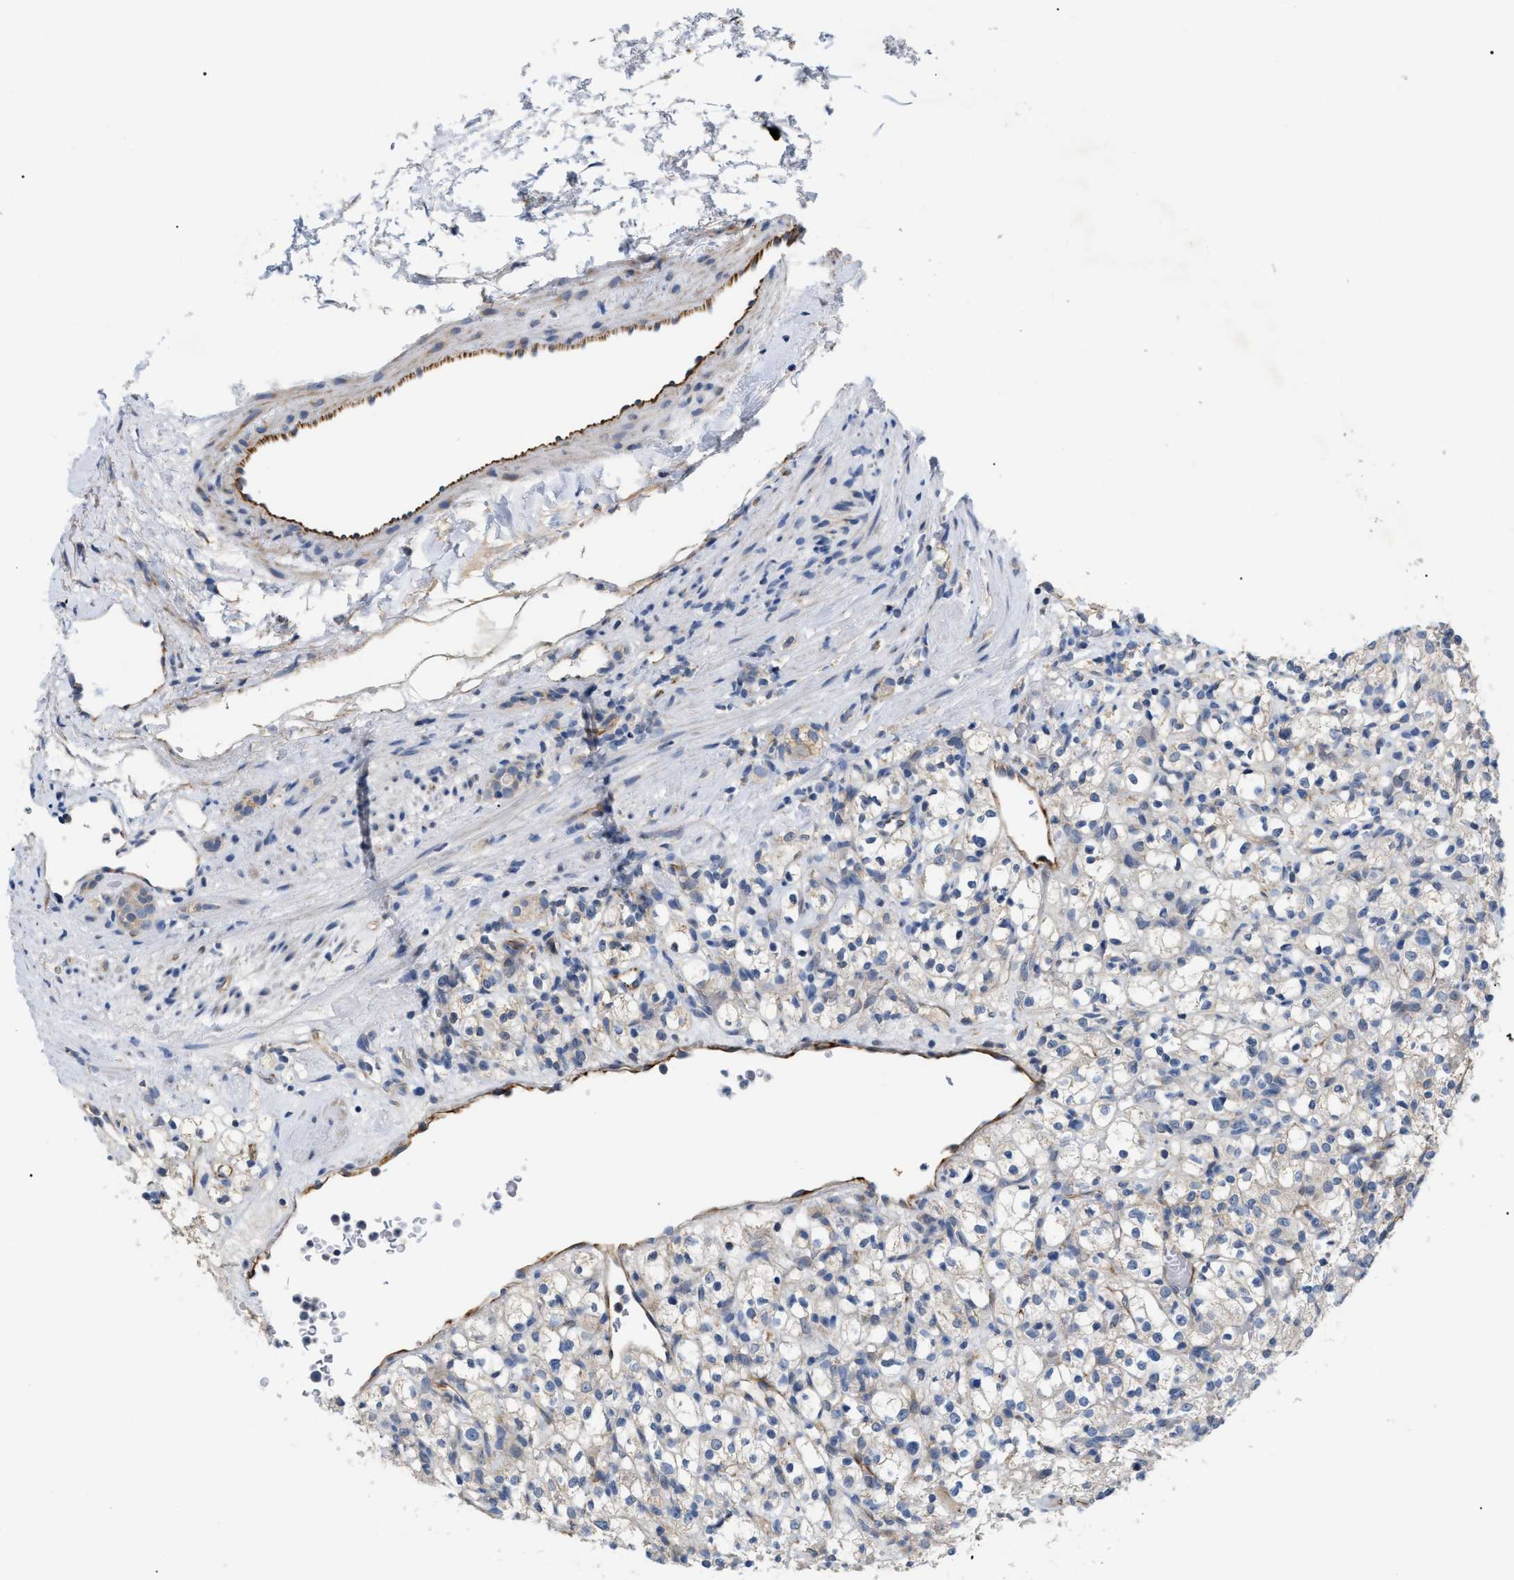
{"staining": {"intensity": "negative", "quantity": "none", "location": "none"}, "tissue": "renal cancer", "cell_type": "Tumor cells", "image_type": "cancer", "snomed": [{"axis": "morphology", "description": "Normal tissue, NOS"}, {"axis": "morphology", "description": "Adenocarcinoma, NOS"}, {"axis": "topography", "description": "Kidney"}], "caption": "This is a photomicrograph of immunohistochemistry staining of renal cancer (adenocarcinoma), which shows no positivity in tumor cells. (Brightfield microscopy of DAB (3,3'-diaminobenzidine) immunohistochemistry at high magnification).", "gene": "DHX58", "patient": {"sex": "female", "age": 72}}